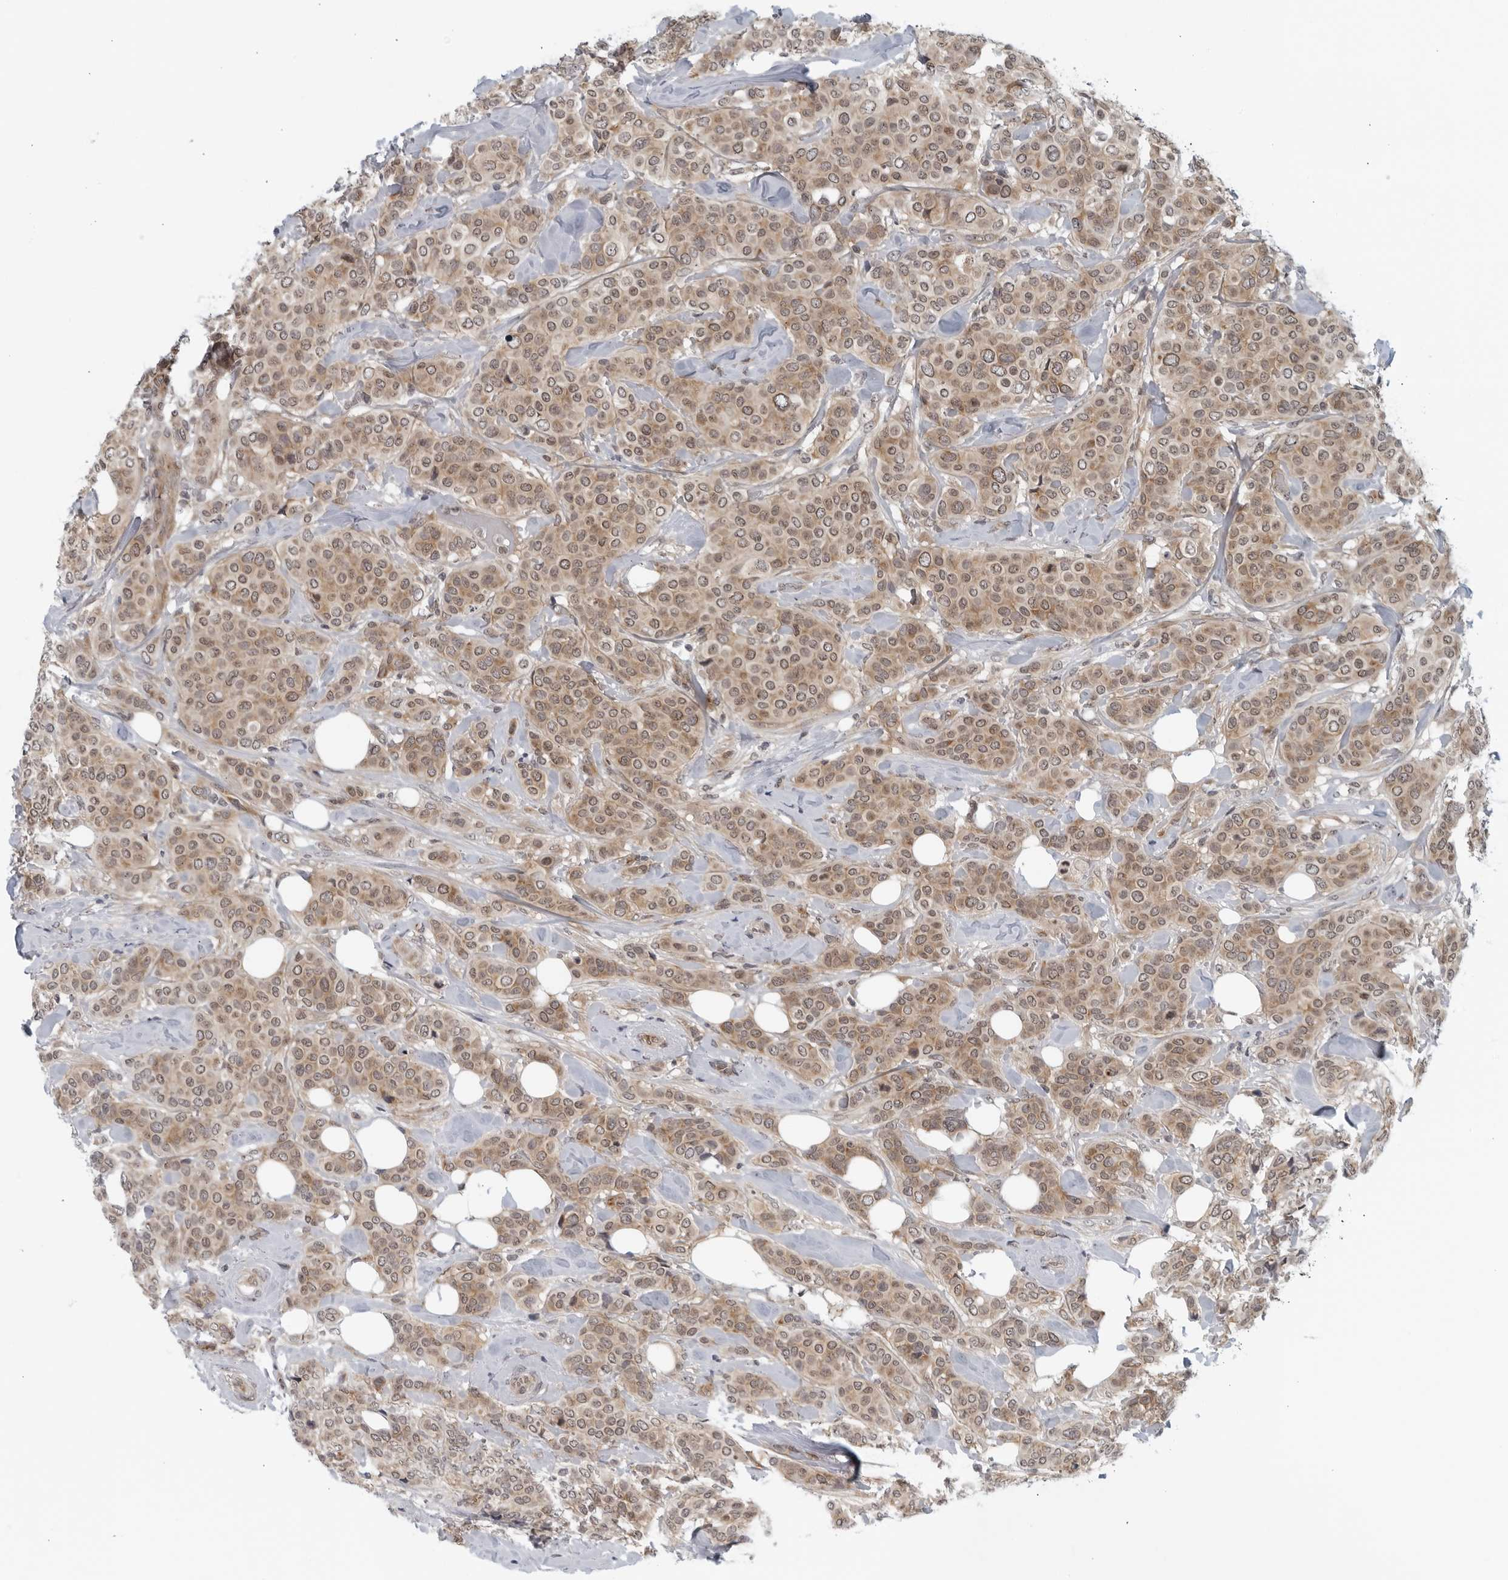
{"staining": {"intensity": "weak", "quantity": ">75%", "location": "cytoplasmic/membranous,nuclear"}, "tissue": "breast cancer", "cell_type": "Tumor cells", "image_type": "cancer", "snomed": [{"axis": "morphology", "description": "Lobular carcinoma"}, {"axis": "topography", "description": "Breast"}], "caption": "Immunohistochemistry image of neoplastic tissue: human lobular carcinoma (breast) stained using immunohistochemistry (IHC) demonstrates low levels of weak protein expression localized specifically in the cytoplasmic/membranous and nuclear of tumor cells, appearing as a cytoplasmic/membranous and nuclear brown color.", "gene": "RC3H1", "patient": {"sex": "female", "age": 51}}